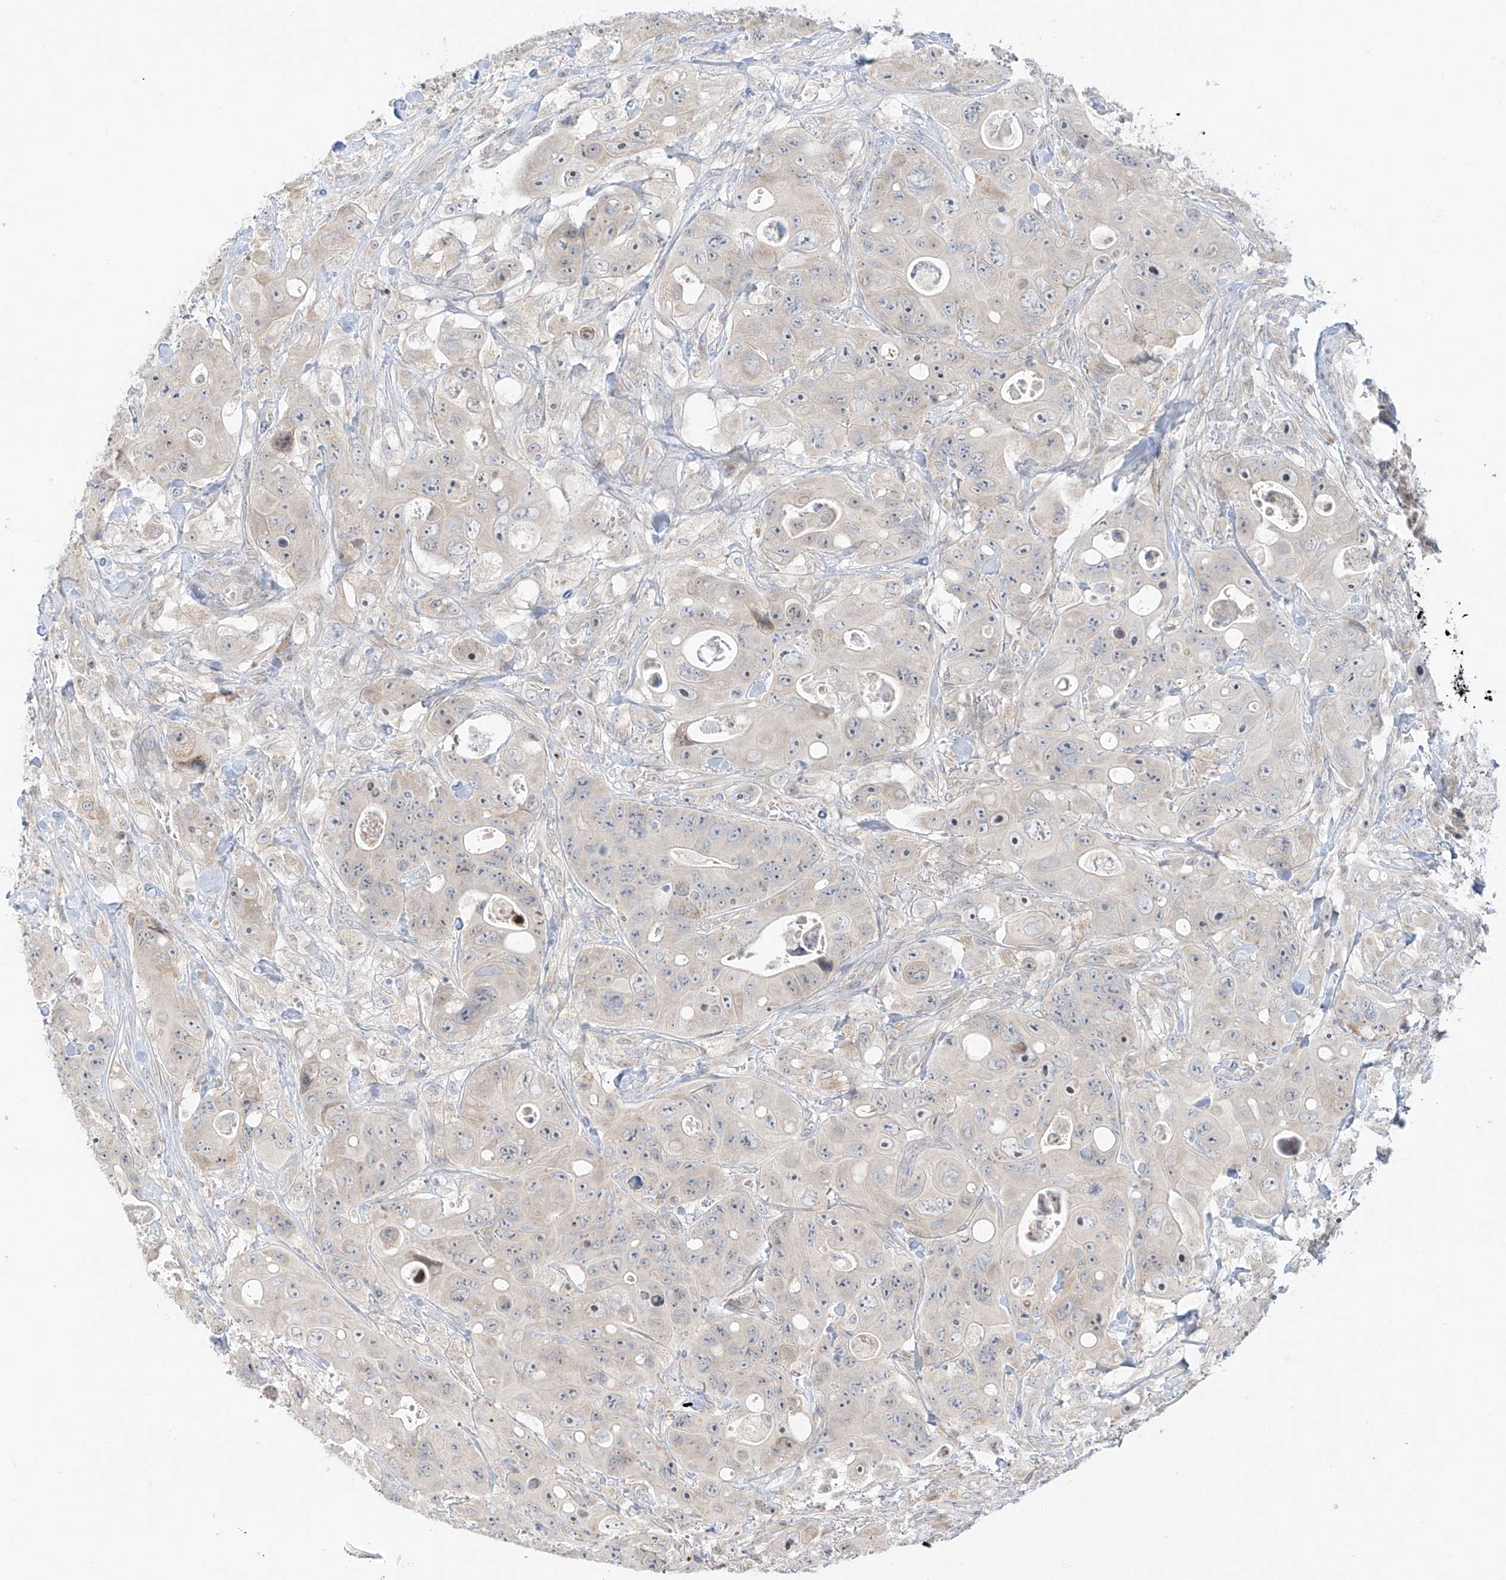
{"staining": {"intensity": "negative", "quantity": "none", "location": "none"}, "tissue": "colorectal cancer", "cell_type": "Tumor cells", "image_type": "cancer", "snomed": [{"axis": "morphology", "description": "Adenocarcinoma, NOS"}, {"axis": "topography", "description": "Colon"}], "caption": "IHC of adenocarcinoma (colorectal) reveals no expression in tumor cells. (DAB (3,3'-diaminobenzidine) IHC, high magnification).", "gene": "C2orf42", "patient": {"sex": "female", "age": 46}}